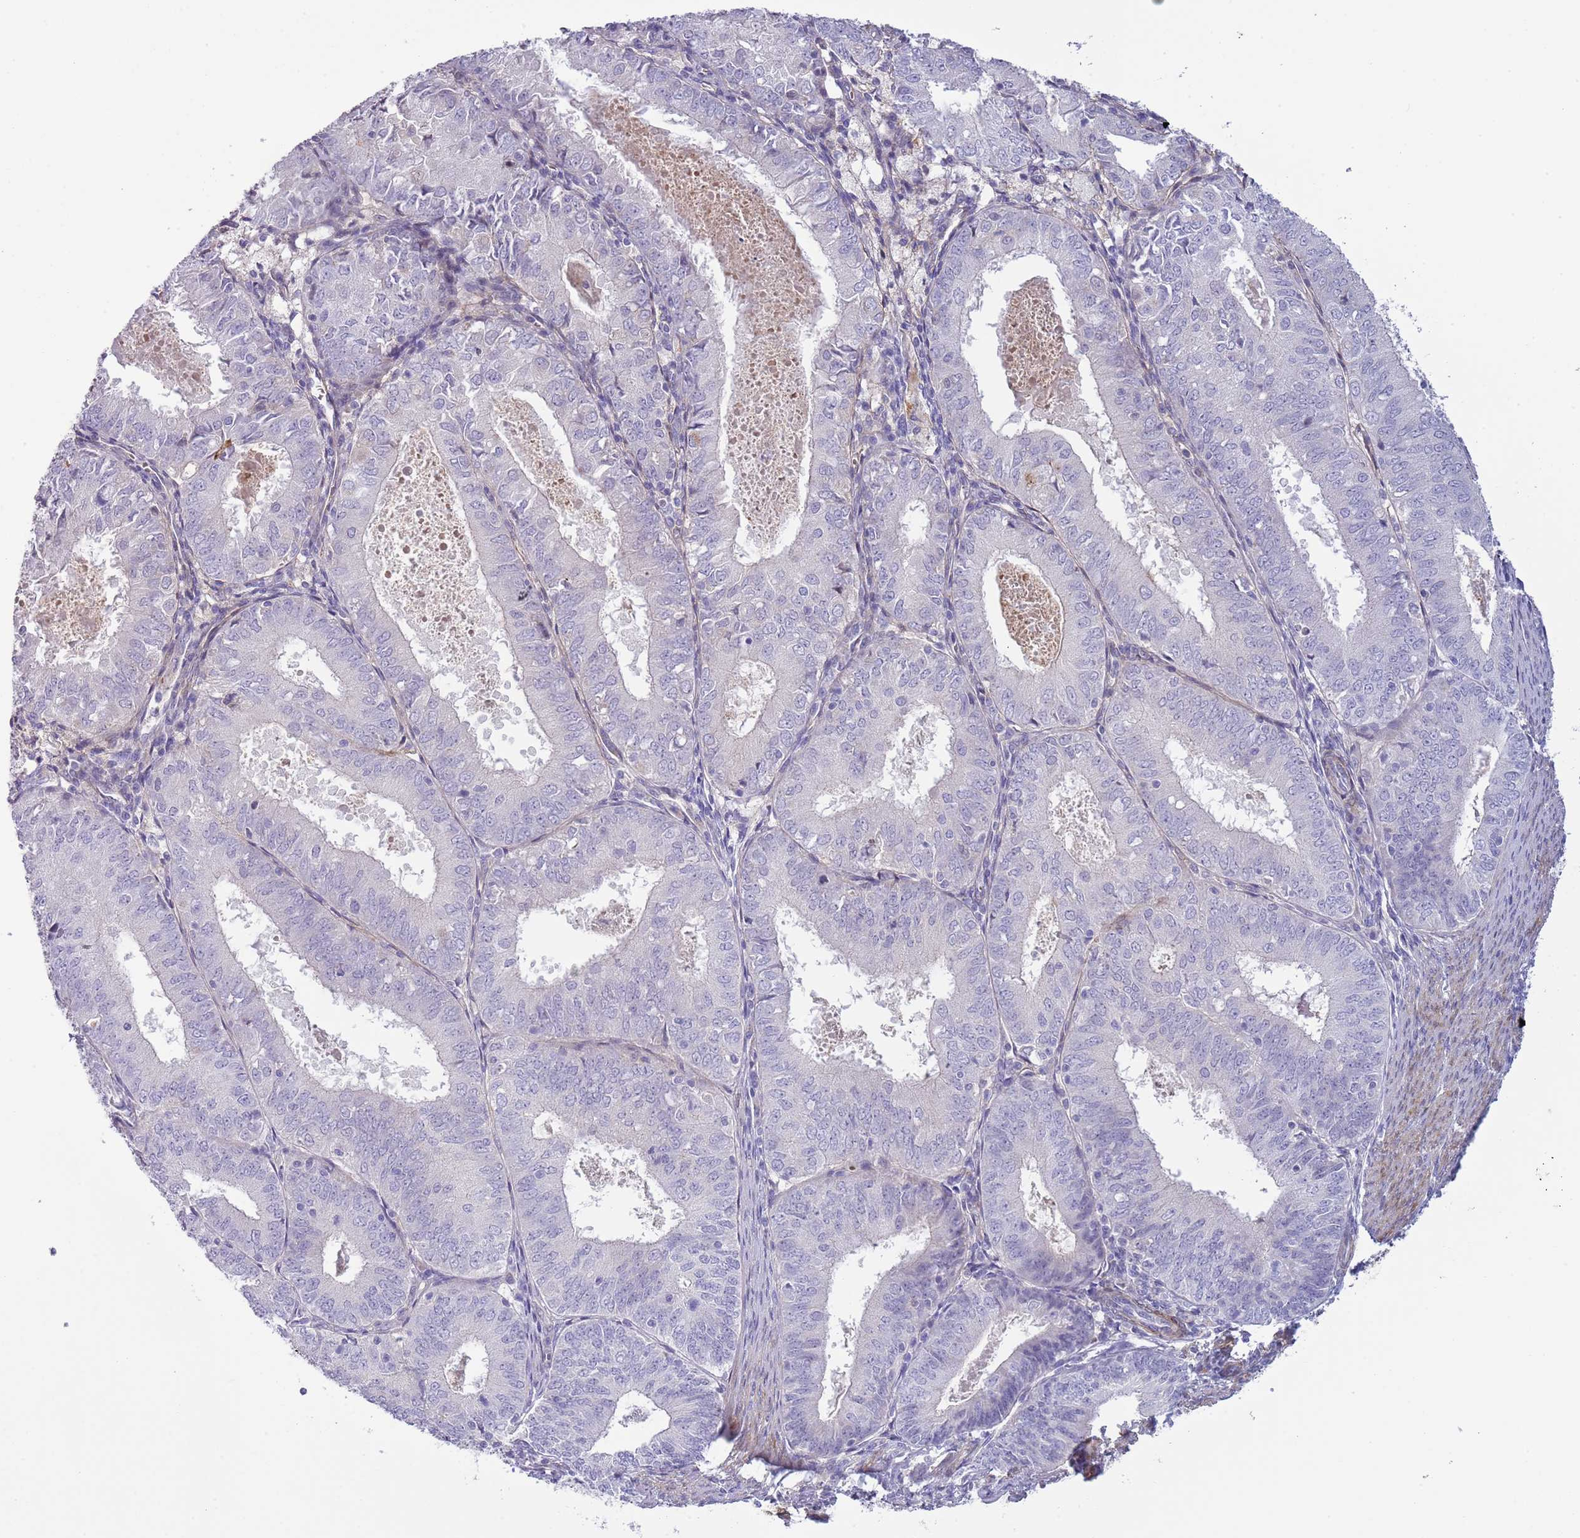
{"staining": {"intensity": "negative", "quantity": "none", "location": "none"}, "tissue": "endometrial cancer", "cell_type": "Tumor cells", "image_type": "cancer", "snomed": [{"axis": "morphology", "description": "Adenocarcinoma, NOS"}, {"axis": "topography", "description": "Endometrium"}], "caption": "IHC photomicrograph of endometrial adenocarcinoma stained for a protein (brown), which displays no staining in tumor cells.", "gene": "TINAGL1", "patient": {"sex": "female", "age": 57}}